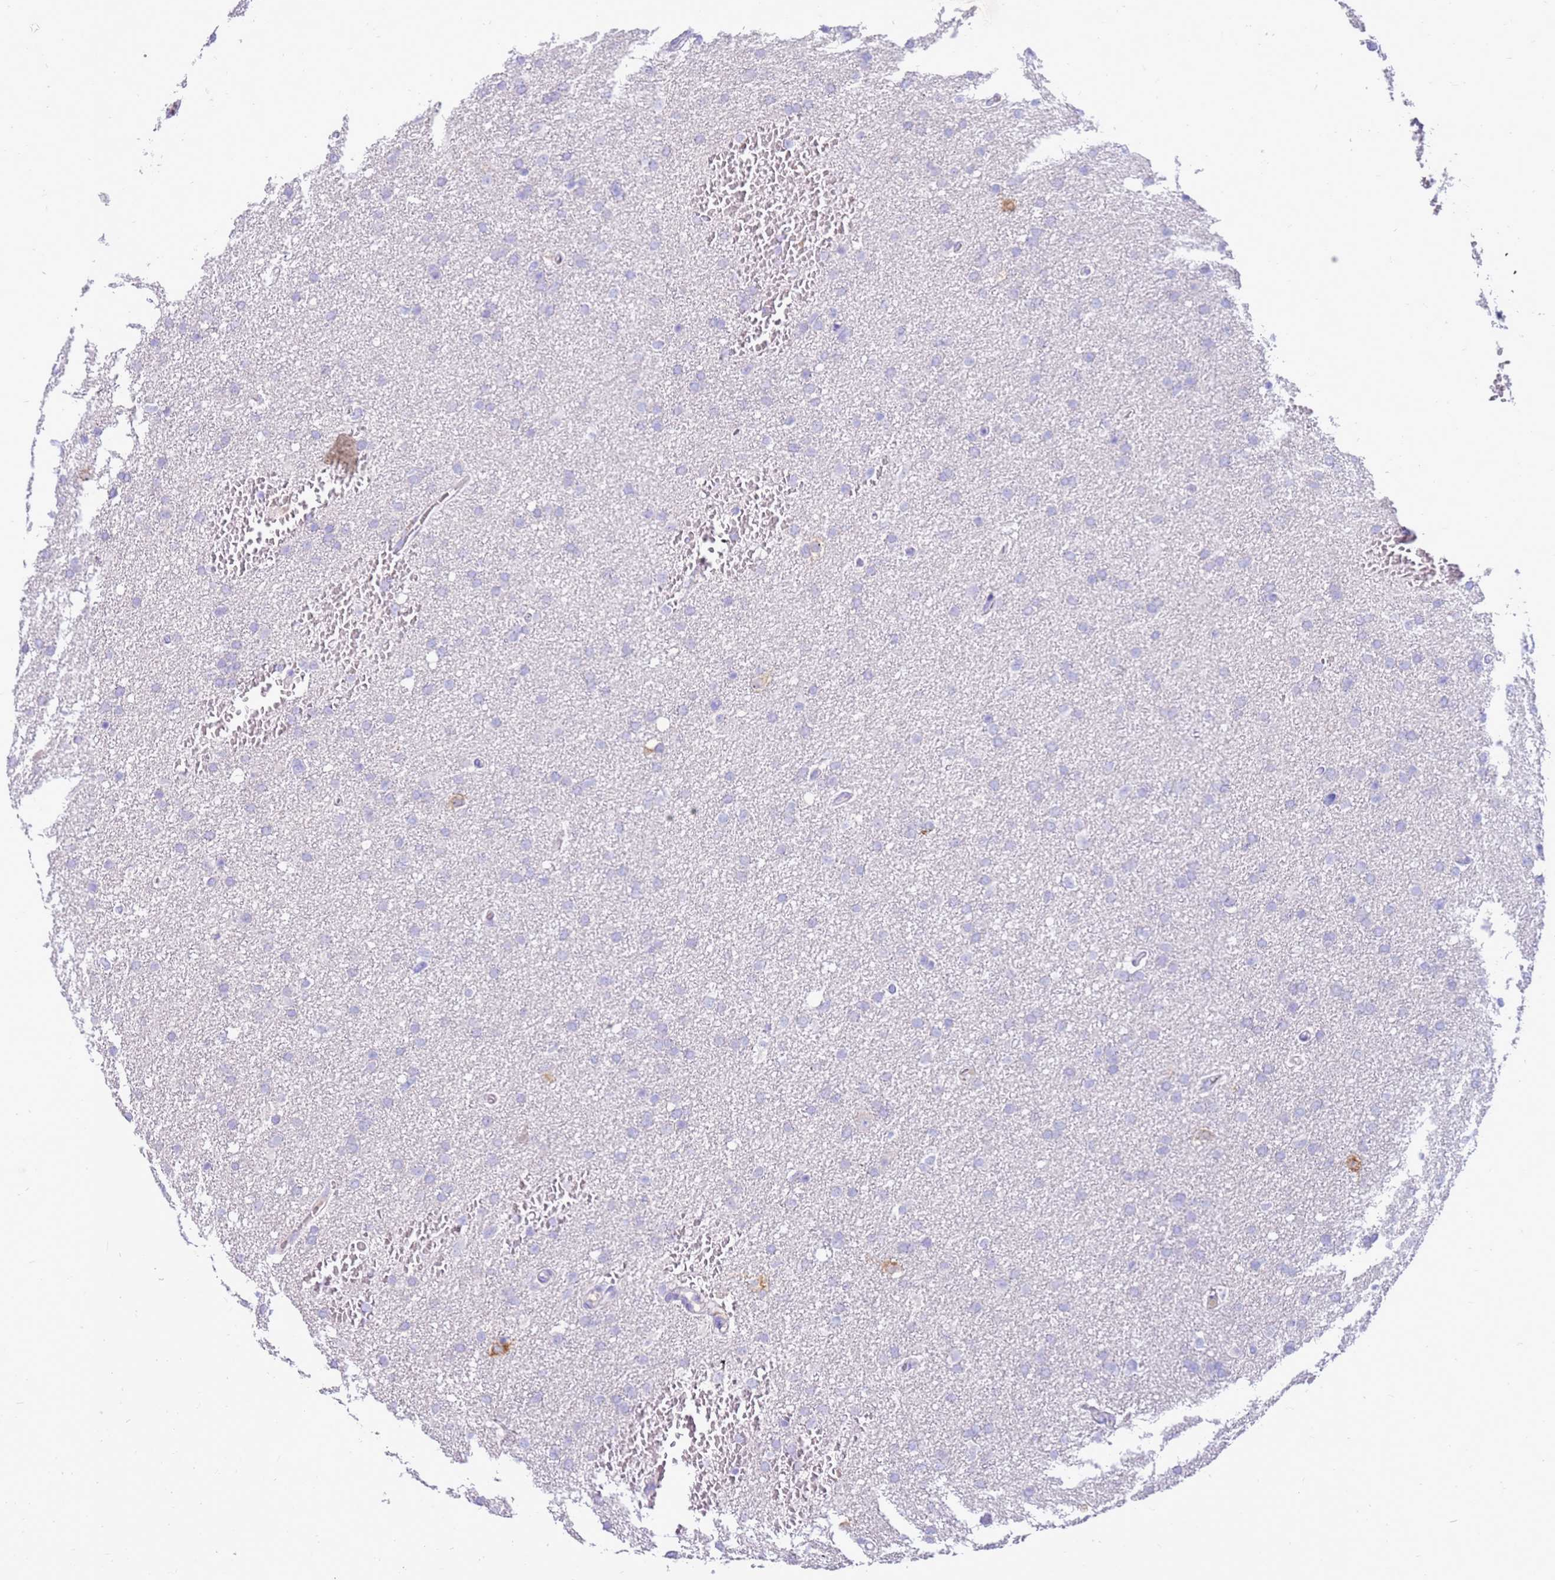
{"staining": {"intensity": "negative", "quantity": "none", "location": "none"}, "tissue": "glioma", "cell_type": "Tumor cells", "image_type": "cancer", "snomed": [{"axis": "morphology", "description": "Glioma, malignant, High grade"}, {"axis": "topography", "description": "Cerebral cortex"}], "caption": "Tumor cells show no significant protein staining in high-grade glioma (malignant).", "gene": "EVPLL", "patient": {"sex": "female", "age": 36}}